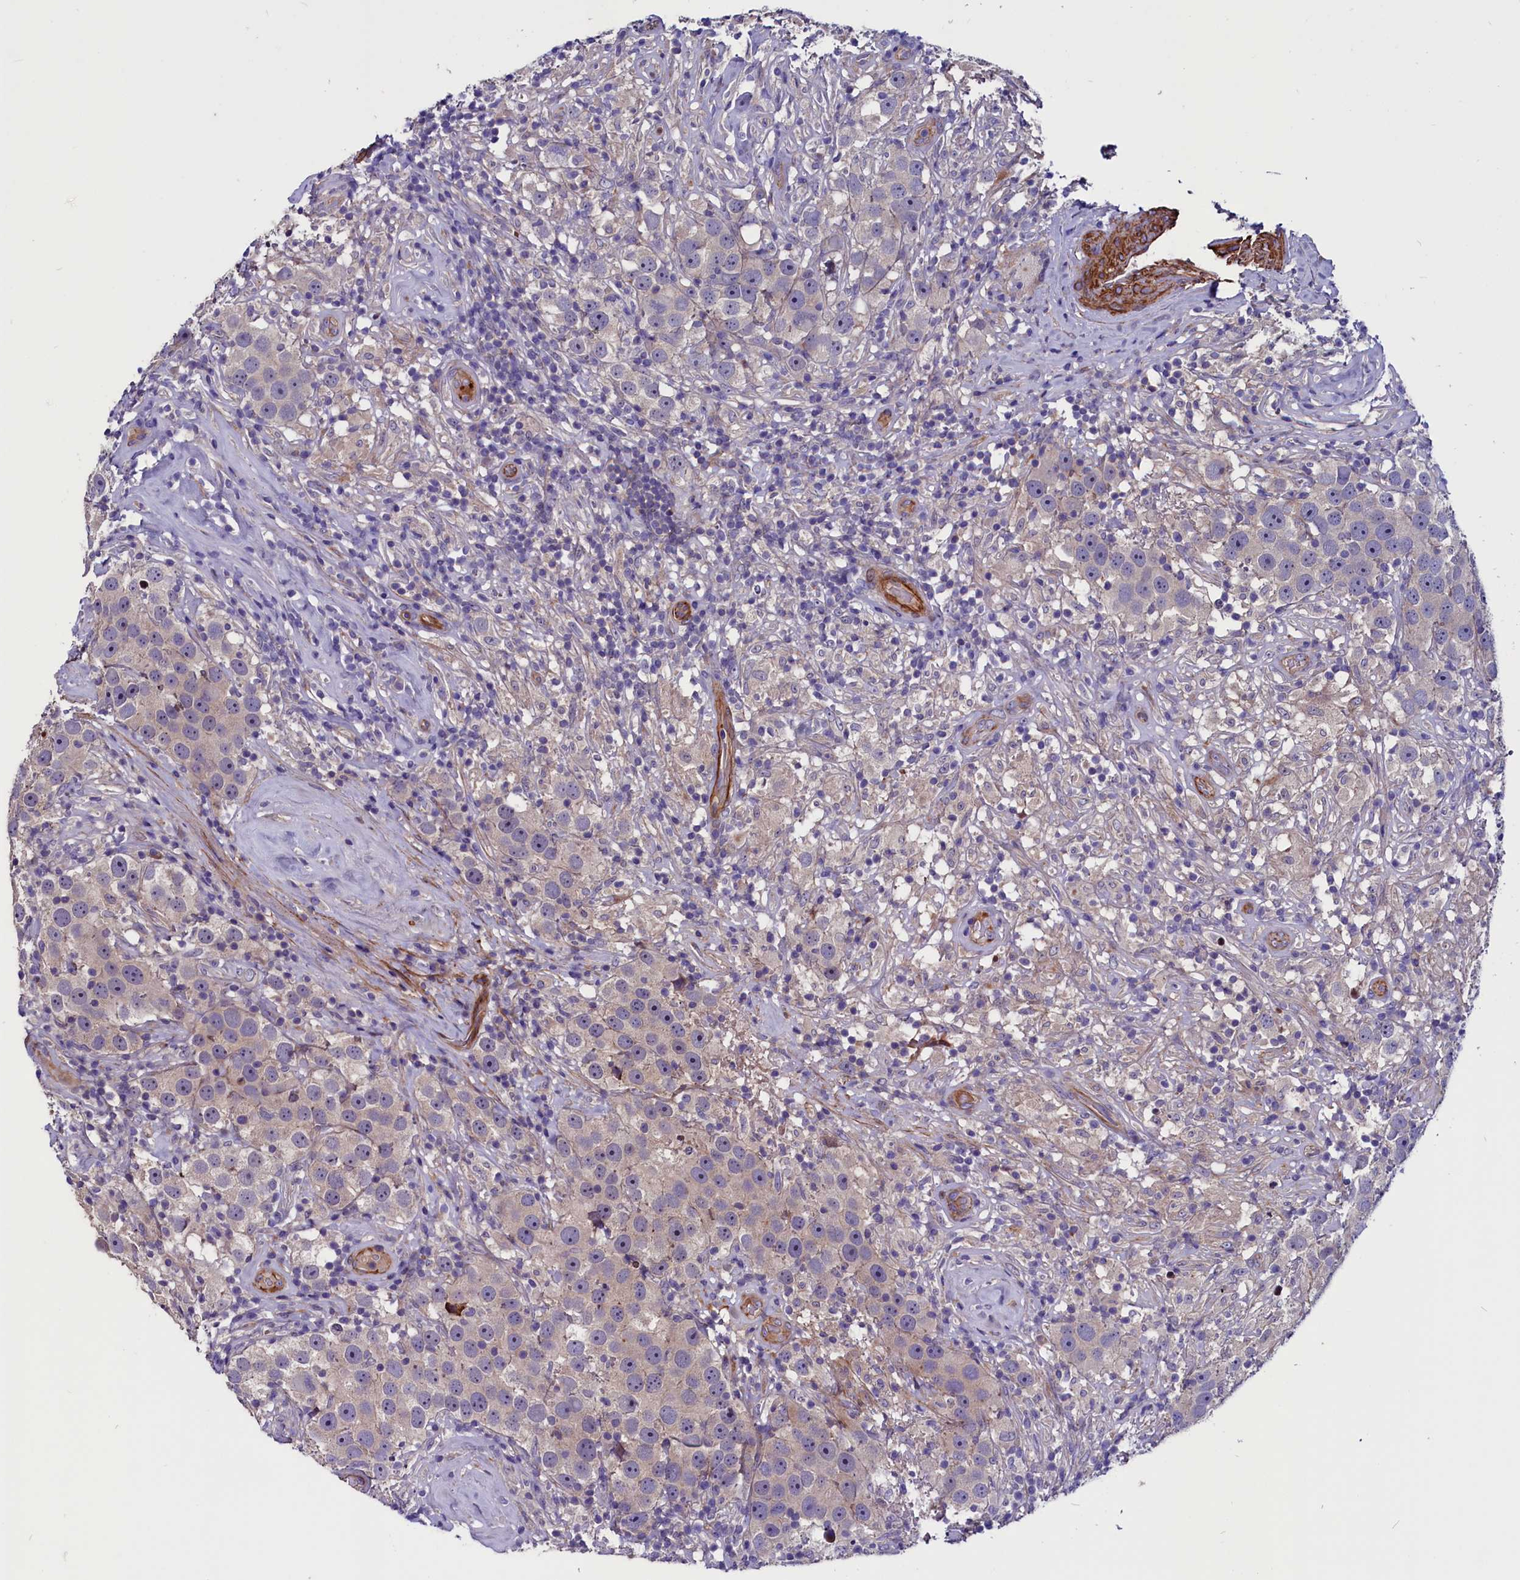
{"staining": {"intensity": "weak", "quantity": "<25%", "location": "cytoplasmic/membranous"}, "tissue": "testis cancer", "cell_type": "Tumor cells", "image_type": "cancer", "snomed": [{"axis": "morphology", "description": "Seminoma, NOS"}, {"axis": "topography", "description": "Testis"}], "caption": "This is a photomicrograph of immunohistochemistry (IHC) staining of testis cancer (seminoma), which shows no positivity in tumor cells.", "gene": "ZNF749", "patient": {"sex": "male", "age": 49}}